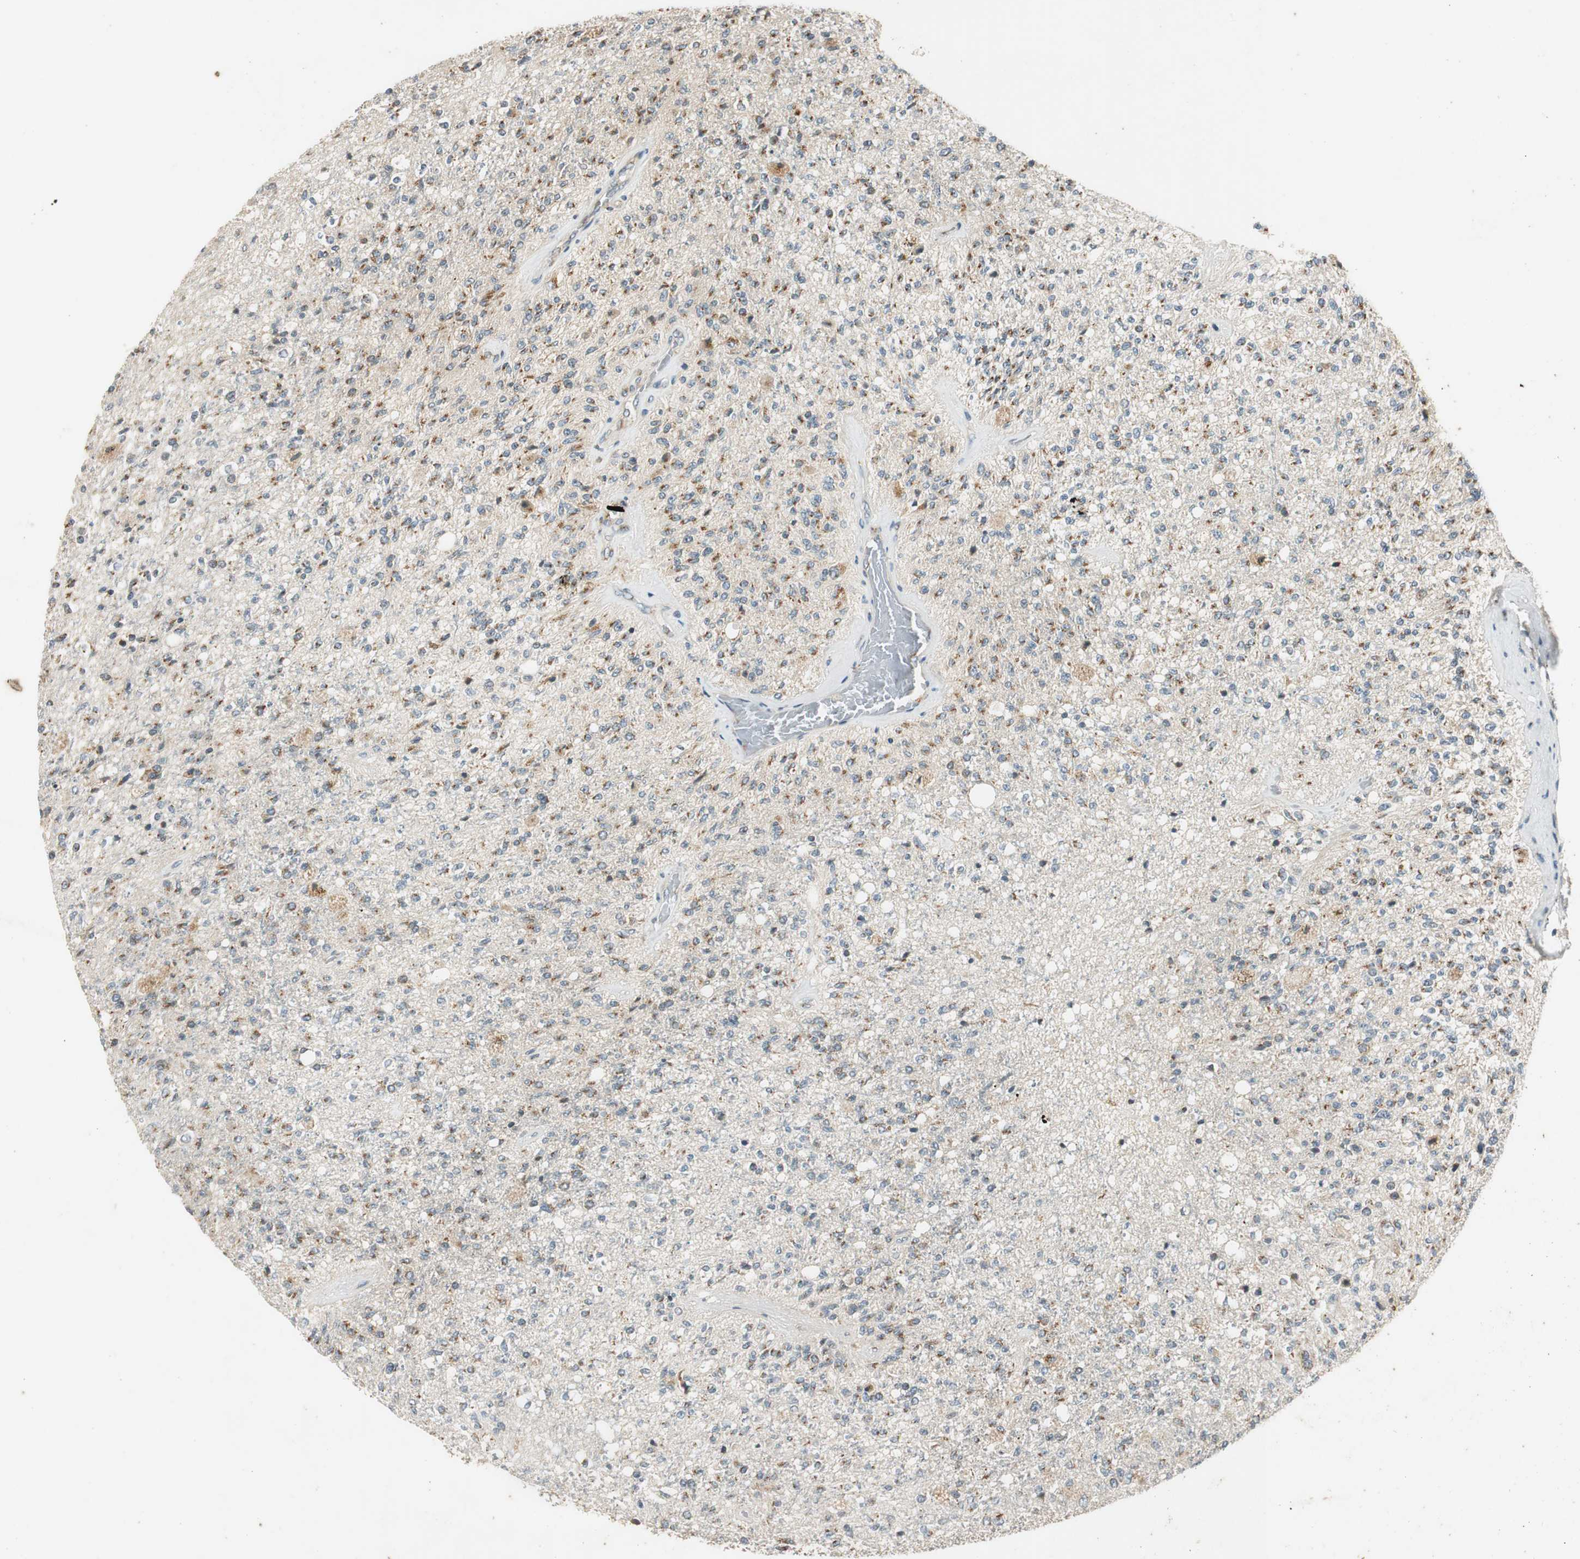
{"staining": {"intensity": "weak", "quantity": "25%-75%", "location": "cytoplasmic/membranous"}, "tissue": "glioma", "cell_type": "Tumor cells", "image_type": "cancer", "snomed": [{"axis": "morphology", "description": "Normal tissue, NOS"}, {"axis": "morphology", "description": "Glioma, malignant, High grade"}, {"axis": "topography", "description": "Cerebral cortex"}], "caption": "Protein staining displays weak cytoplasmic/membranous staining in about 25%-75% of tumor cells in malignant glioma (high-grade).", "gene": "NEO1", "patient": {"sex": "male", "age": 77}}